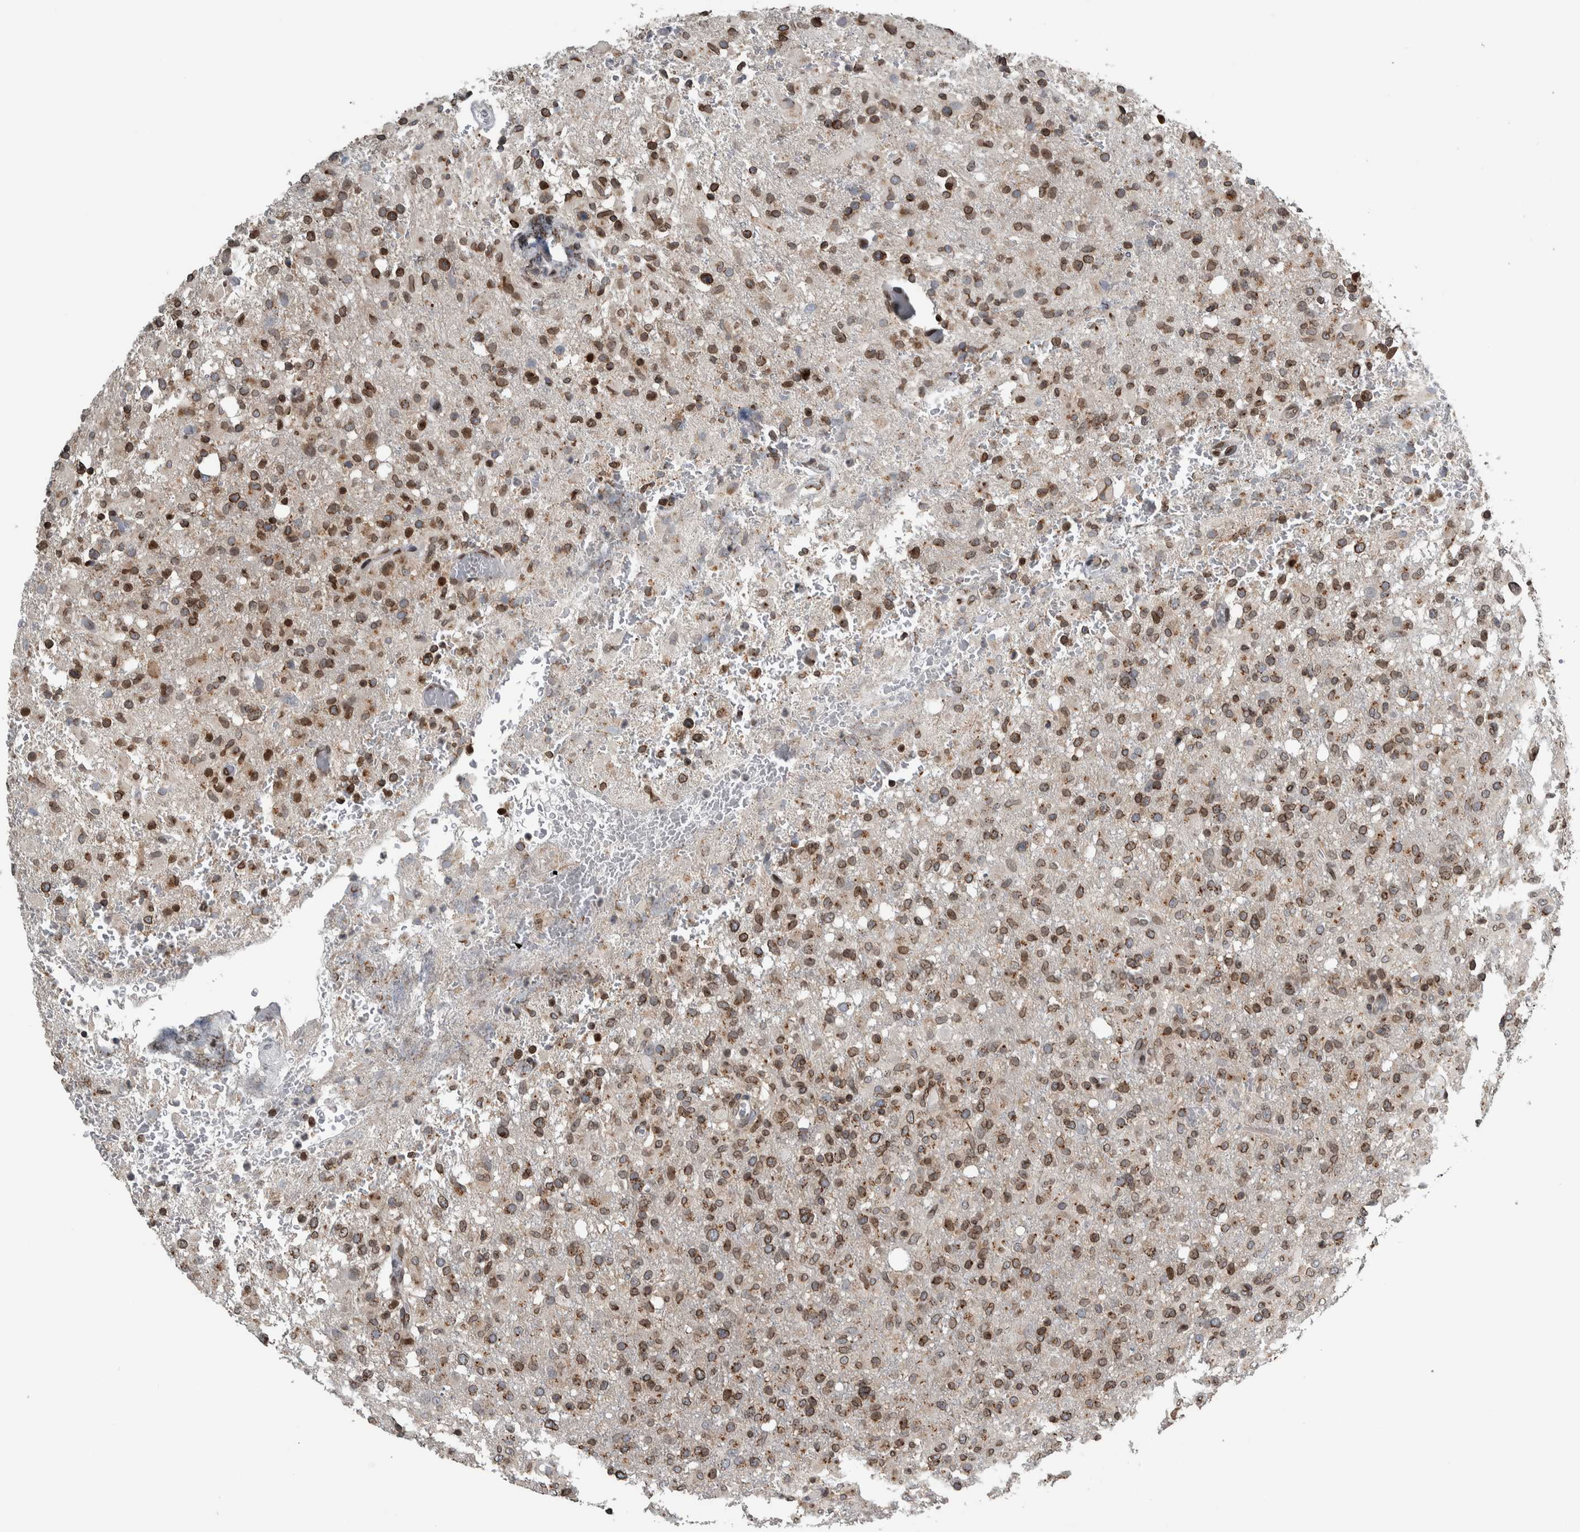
{"staining": {"intensity": "moderate", "quantity": ">75%", "location": "cytoplasmic/membranous,nuclear"}, "tissue": "glioma", "cell_type": "Tumor cells", "image_type": "cancer", "snomed": [{"axis": "morphology", "description": "Glioma, malignant, High grade"}, {"axis": "topography", "description": "Brain"}], "caption": "Malignant glioma (high-grade) tissue reveals moderate cytoplasmic/membranous and nuclear expression in about >75% of tumor cells, visualized by immunohistochemistry. (Stains: DAB in brown, nuclei in blue, Microscopy: brightfield microscopy at high magnification).", "gene": "FAM135B", "patient": {"sex": "female", "age": 57}}